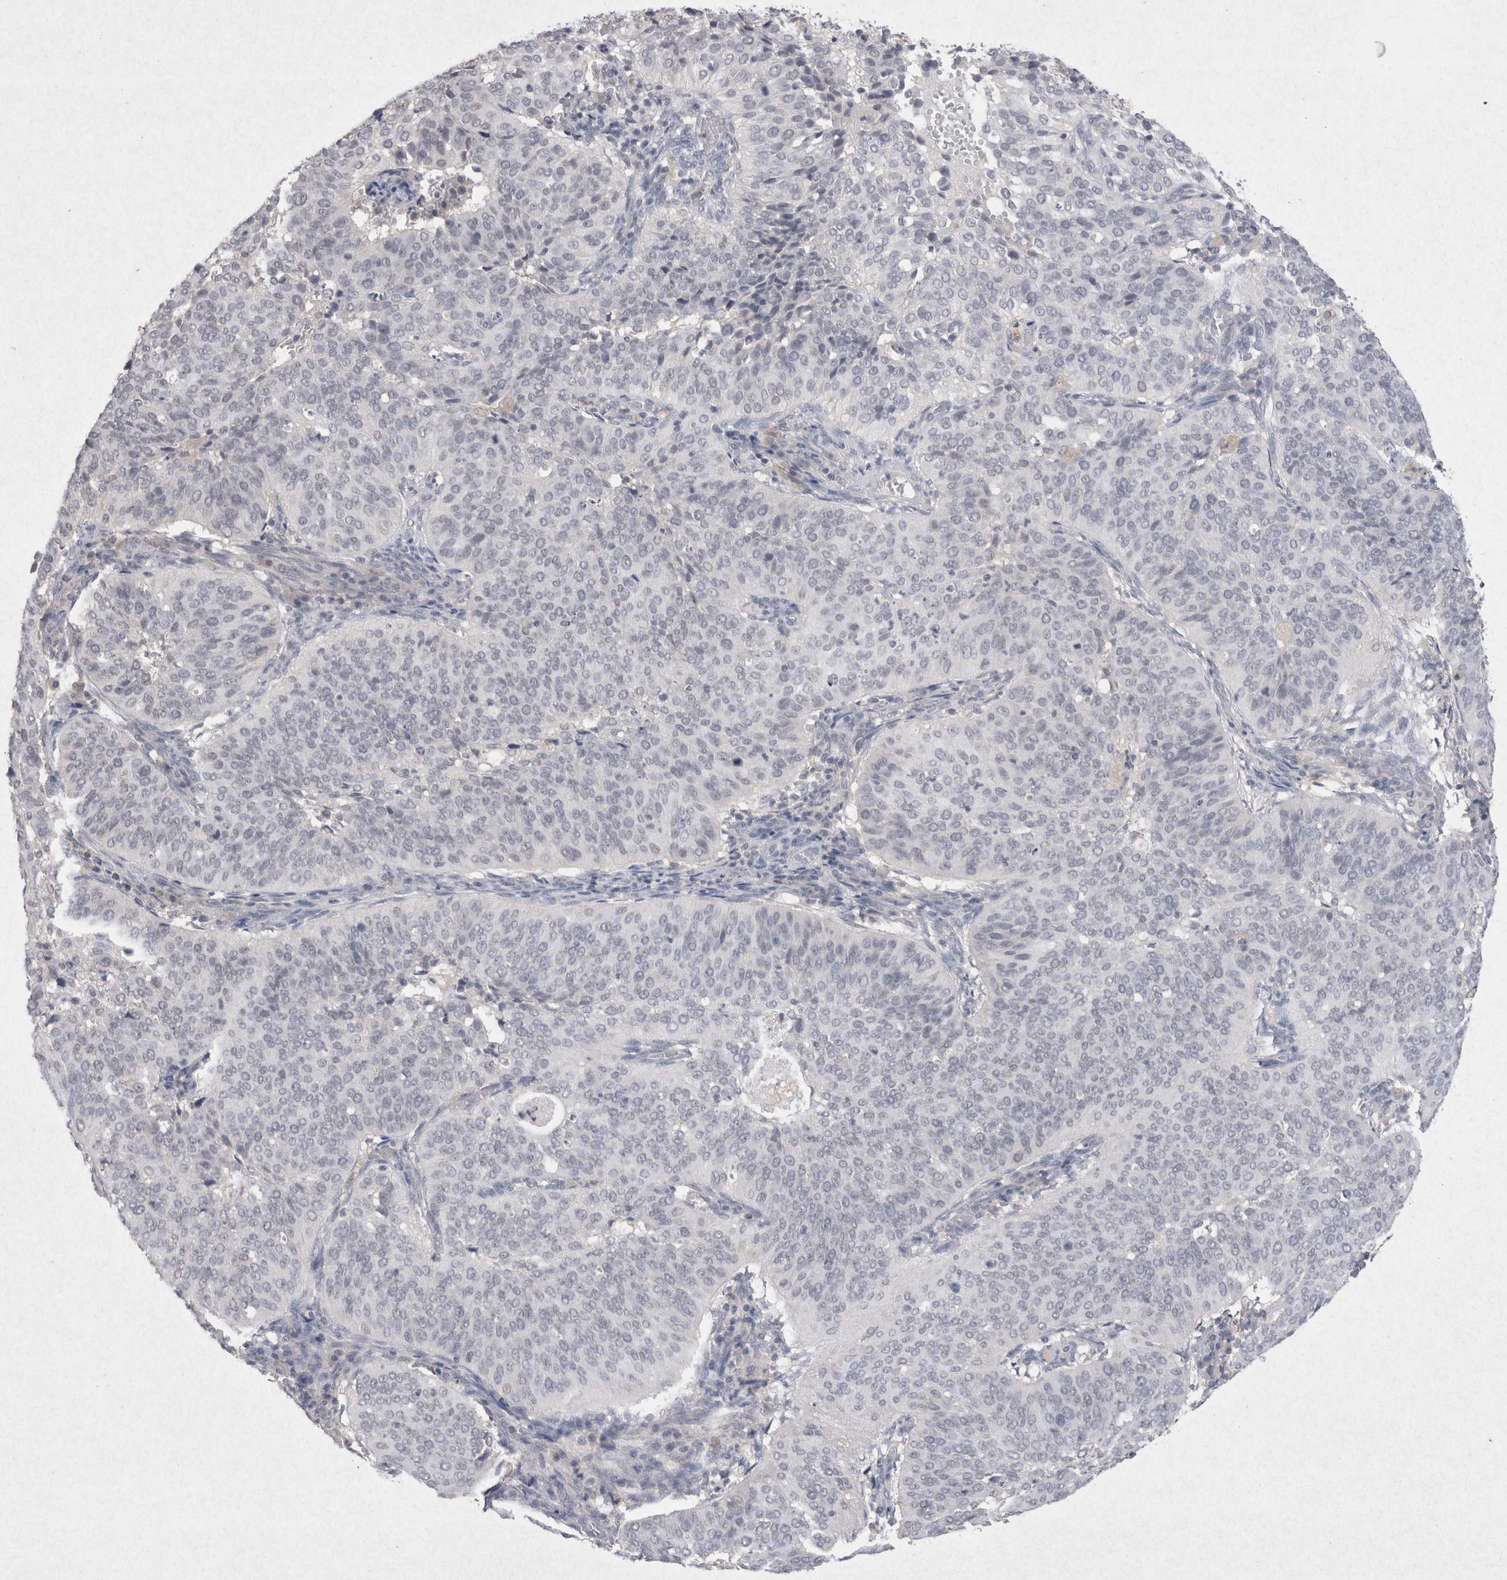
{"staining": {"intensity": "negative", "quantity": "none", "location": "none"}, "tissue": "cervical cancer", "cell_type": "Tumor cells", "image_type": "cancer", "snomed": [{"axis": "morphology", "description": "Normal tissue, NOS"}, {"axis": "morphology", "description": "Squamous cell carcinoma, NOS"}, {"axis": "topography", "description": "Cervix"}], "caption": "Squamous cell carcinoma (cervical) stained for a protein using immunohistochemistry (IHC) reveals no positivity tumor cells.", "gene": "LYVE1", "patient": {"sex": "female", "age": 39}}